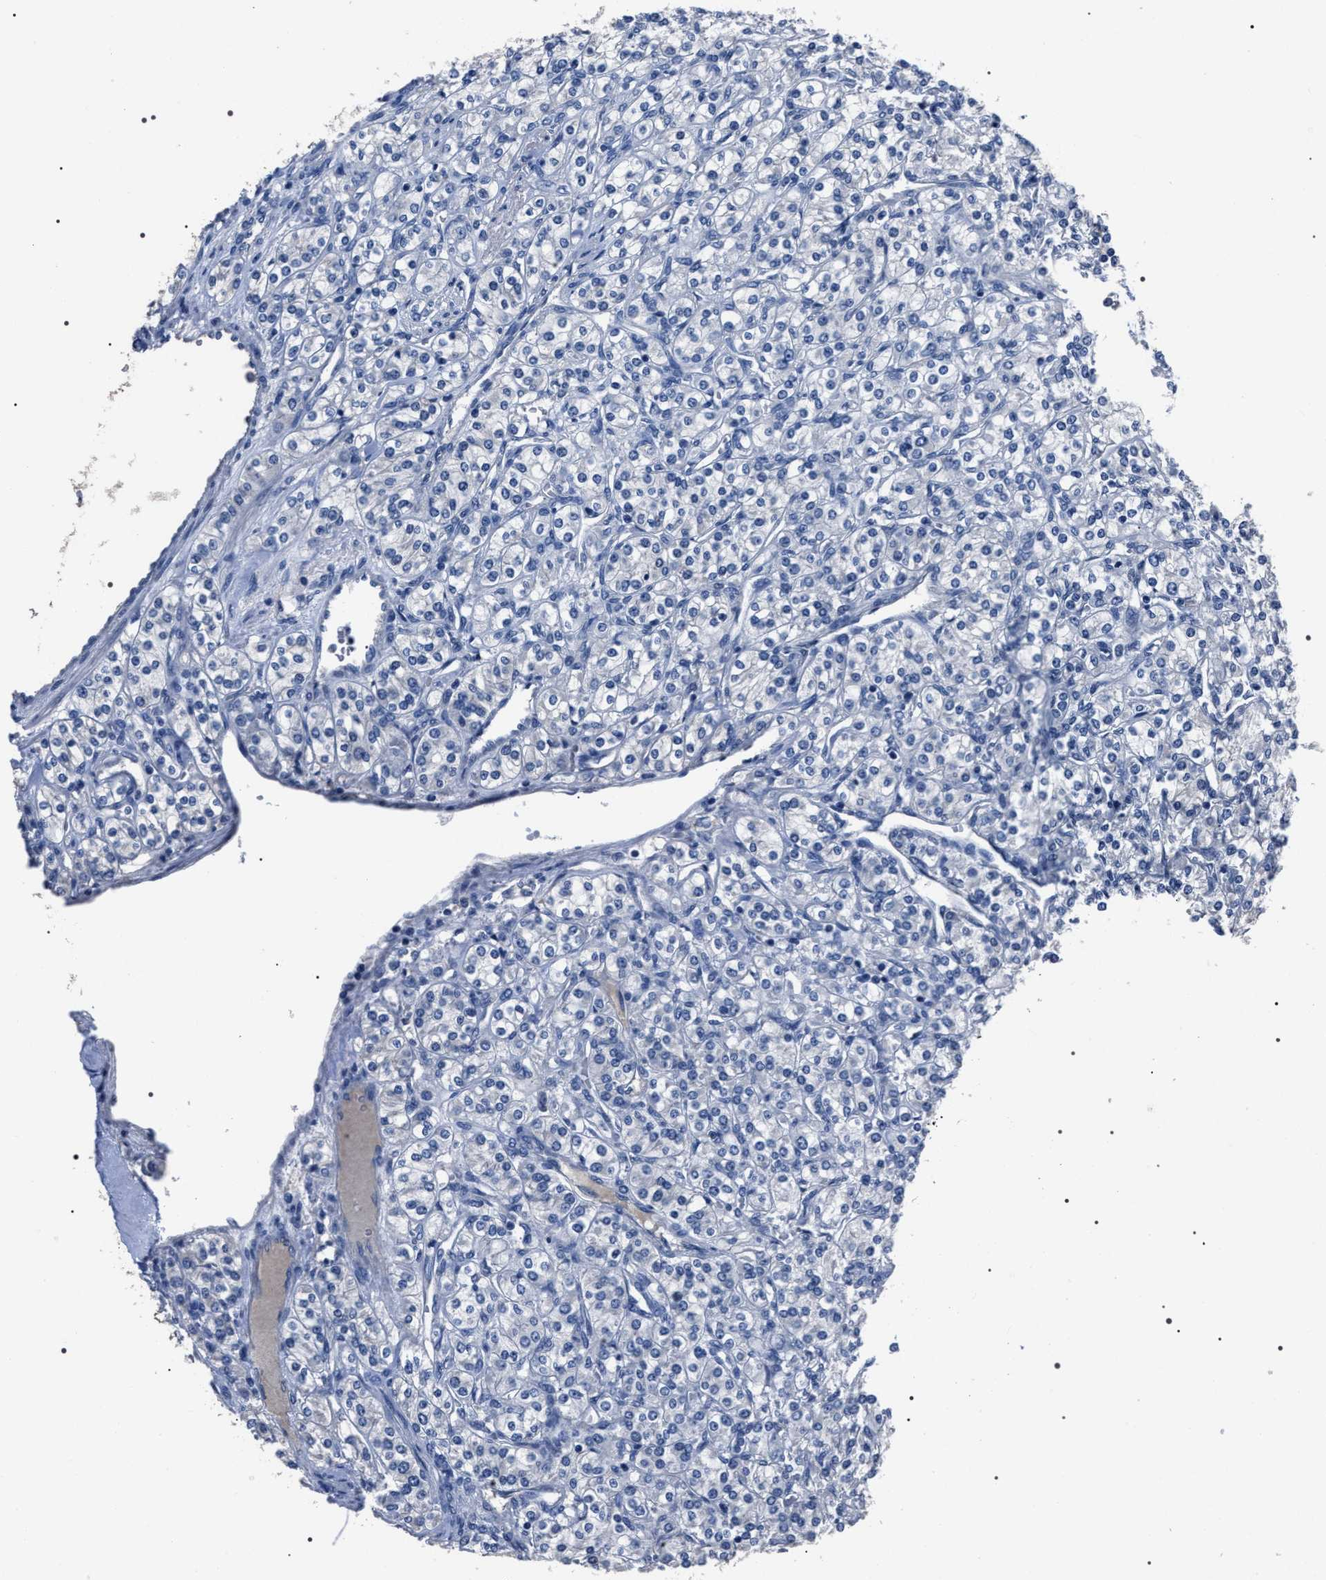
{"staining": {"intensity": "negative", "quantity": "none", "location": "none"}, "tissue": "renal cancer", "cell_type": "Tumor cells", "image_type": "cancer", "snomed": [{"axis": "morphology", "description": "Adenocarcinoma, NOS"}, {"axis": "topography", "description": "Kidney"}], "caption": "There is no significant positivity in tumor cells of renal adenocarcinoma.", "gene": "TRIM54", "patient": {"sex": "male", "age": 77}}